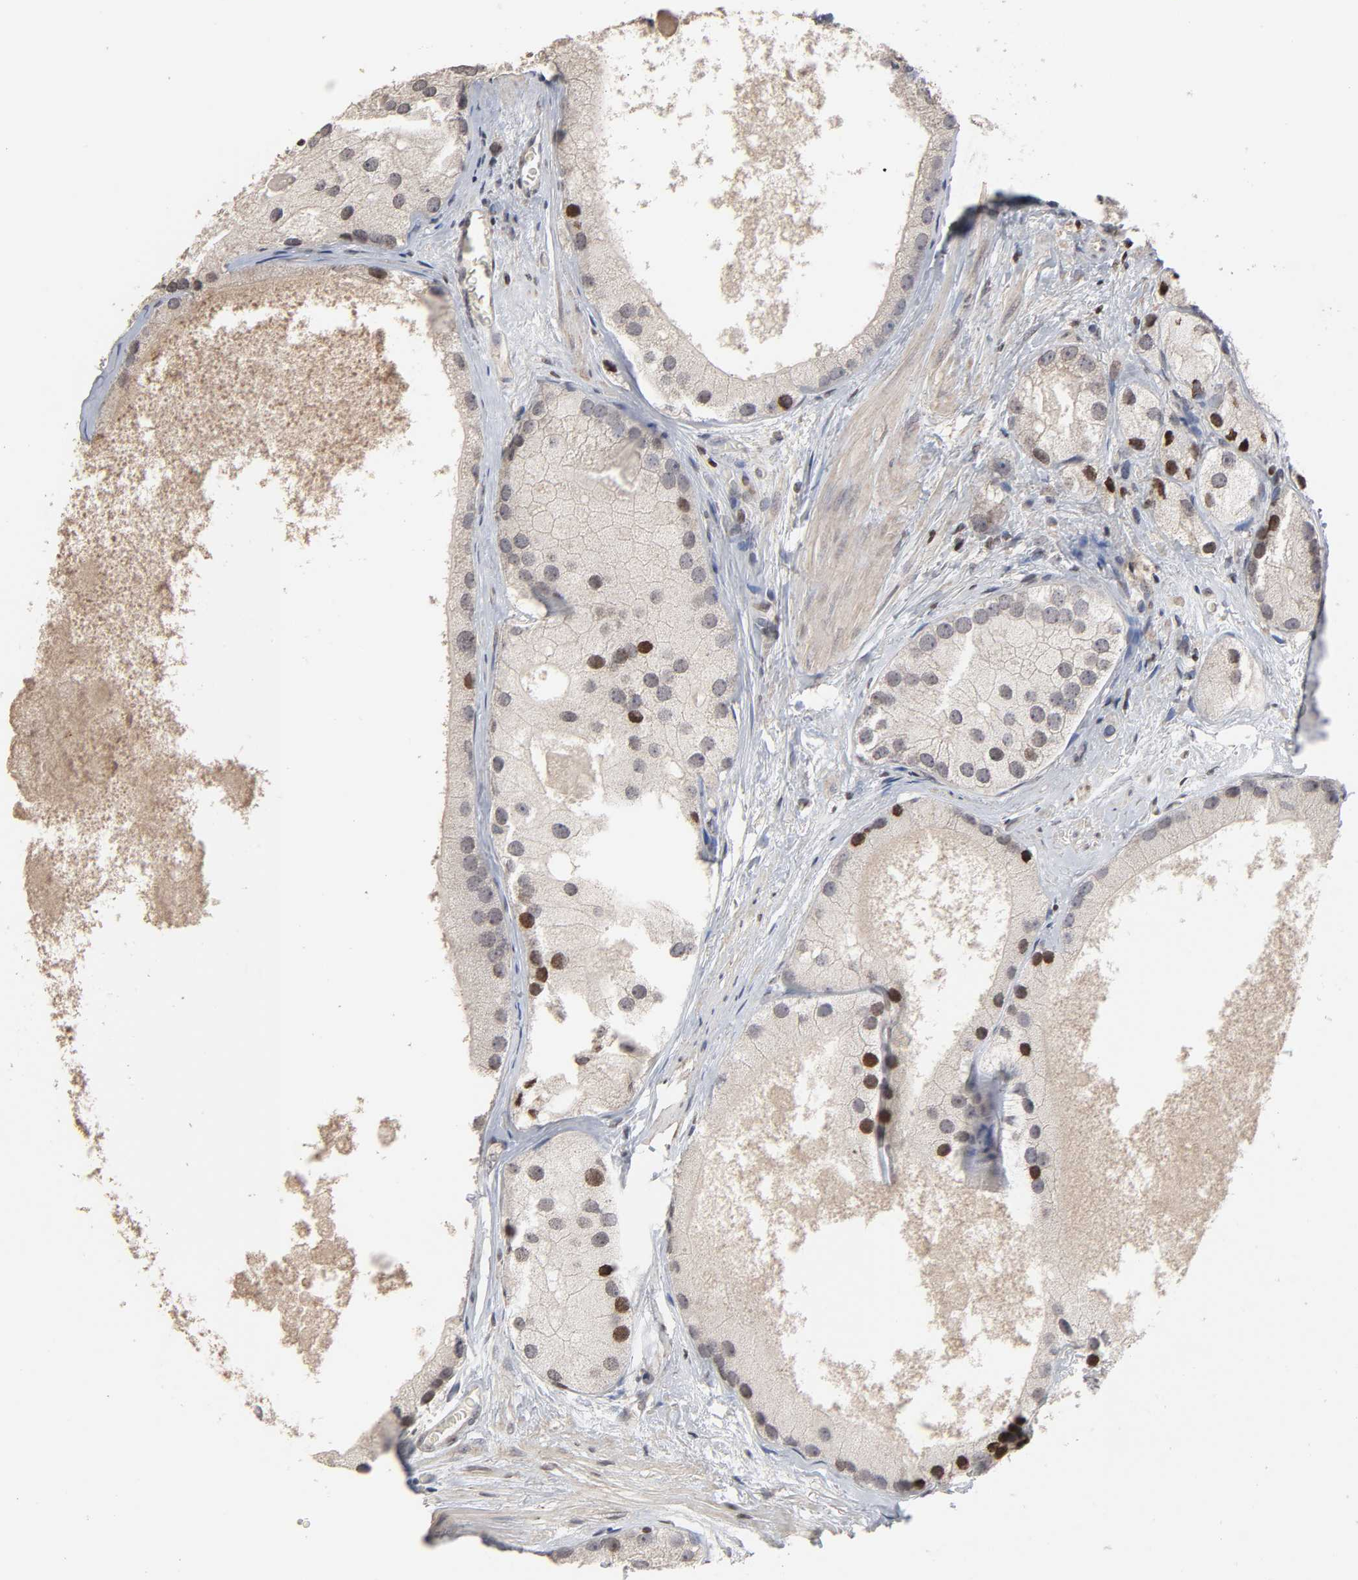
{"staining": {"intensity": "moderate", "quantity": "<25%", "location": "nuclear"}, "tissue": "prostate cancer", "cell_type": "Tumor cells", "image_type": "cancer", "snomed": [{"axis": "morphology", "description": "Adenocarcinoma, Low grade"}, {"axis": "topography", "description": "Prostate"}], "caption": "An IHC histopathology image of tumor tissue is shown. Protein staining in brown highlights moderate nuclear positivity in prostate cancer (low-grade adenocarcinoma) within tumor cells.", "gene": "ZNF473", "patient": {"sex": "male", "age": 69}}